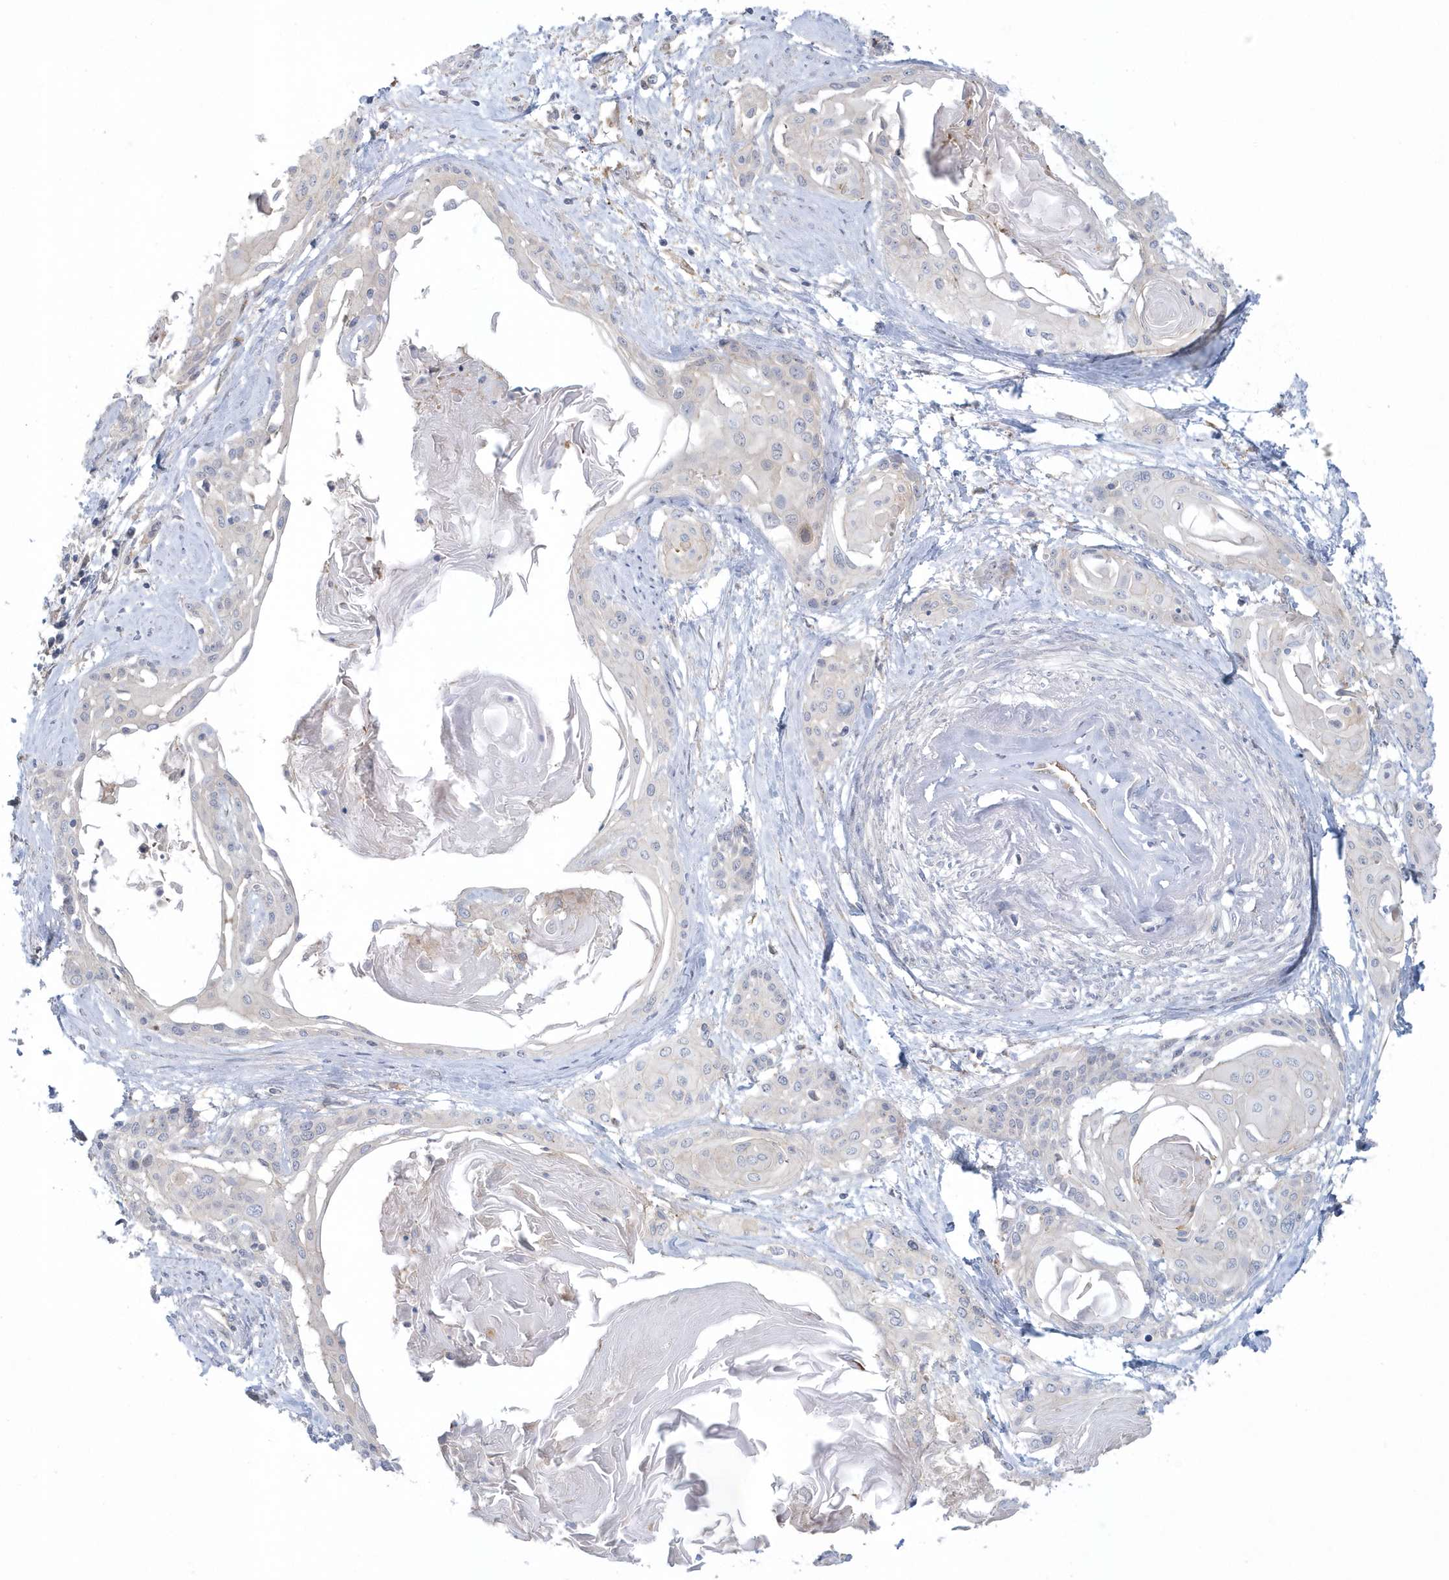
{"staining": {"intensity": "negative", "quantity": "none", "location": "none"}, "tissue": "cervical cancer", "cell_type": "Tumor cells", "image_type": "cancer", "snomed": [{"axis": "morphology", "description": "Squamous cell carcinoma, NOS"}, {"axis": "topography", "description": "Cervix"}], "caption": "A micrograph of human cervical cancer (squamous cell carcinoma) is negative for staining in tumor cells.", "gene": "RAI14", "patient": {"sex": "female", "age": 57}}